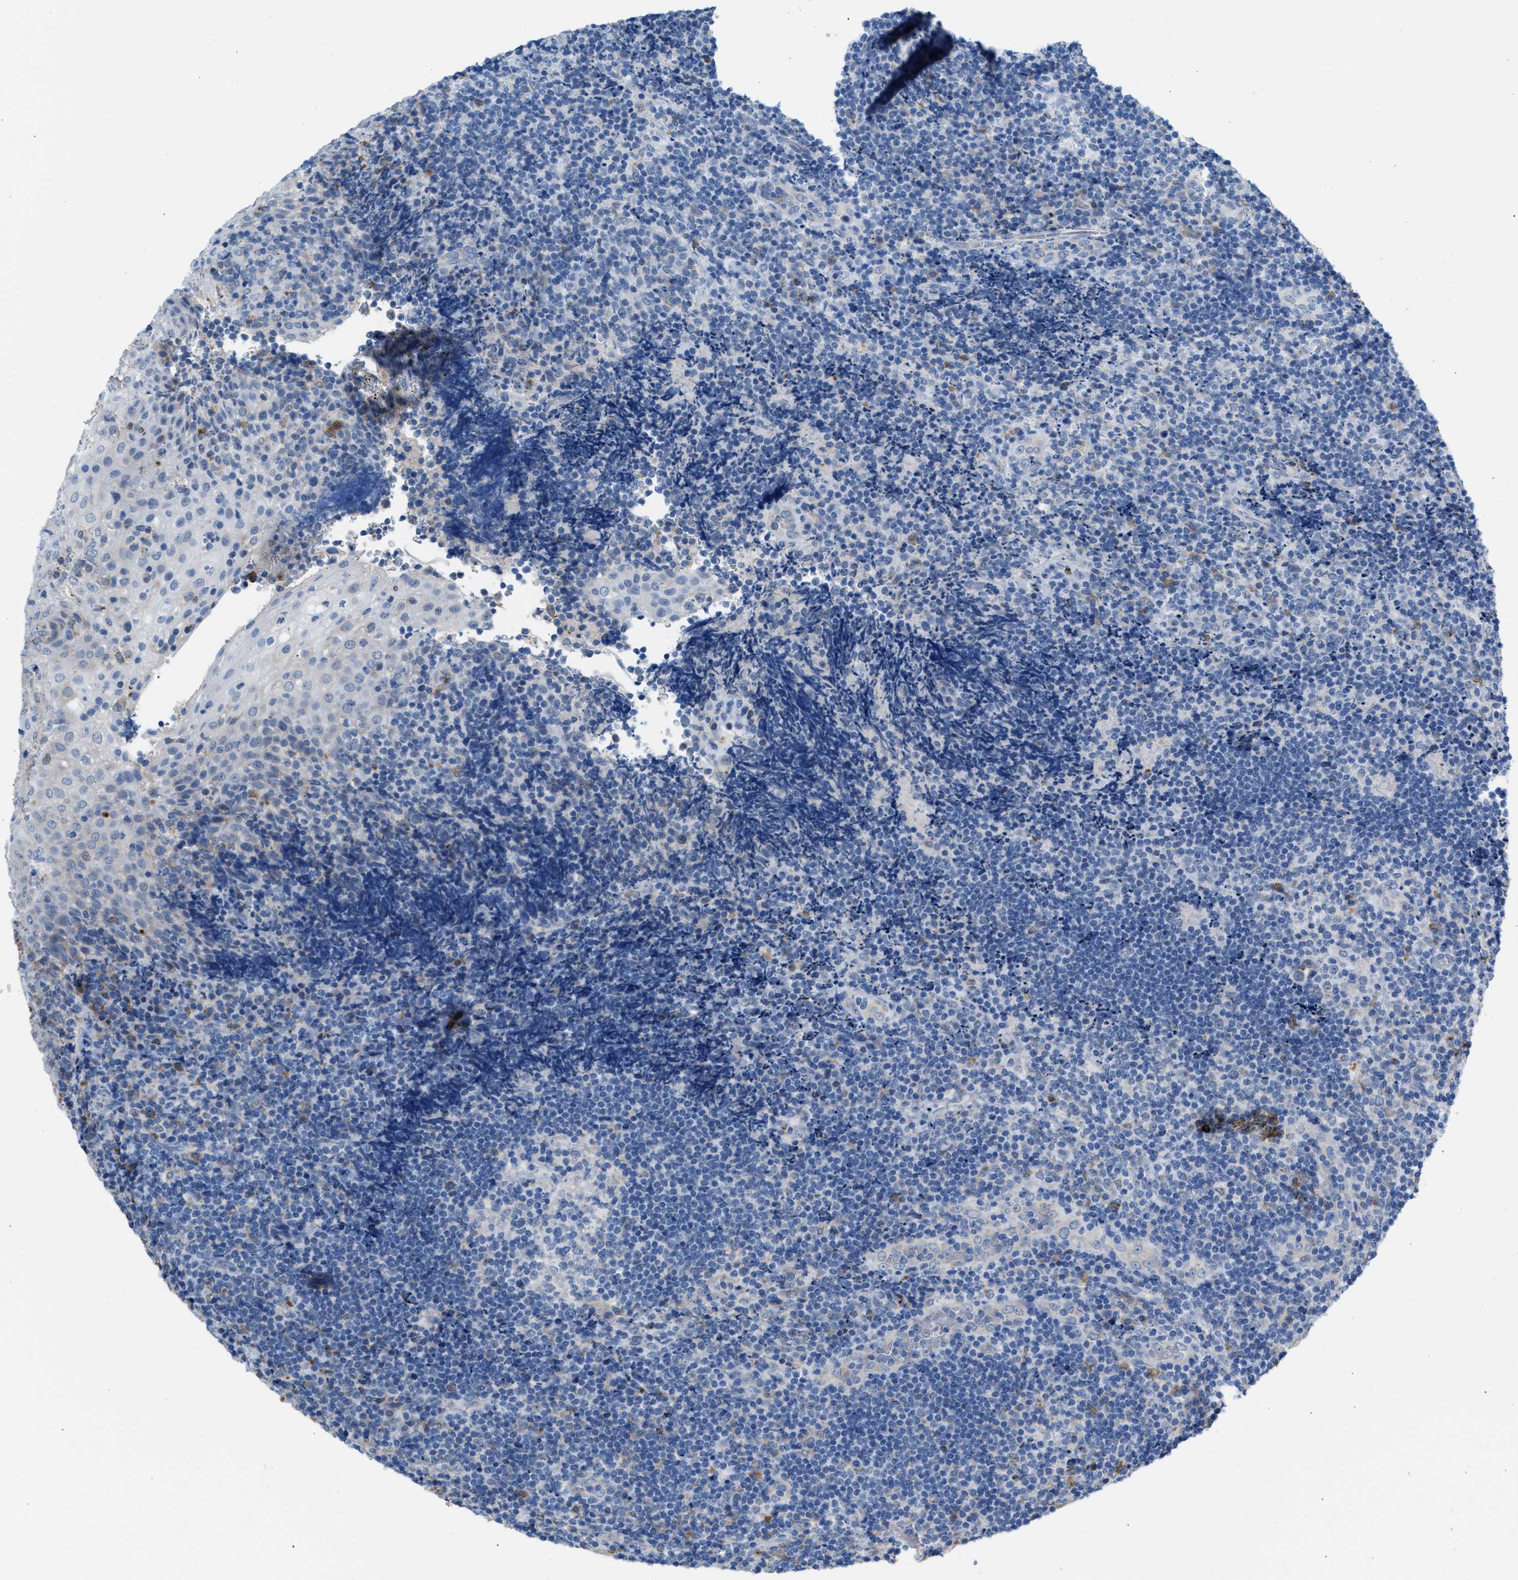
{"staining": {"intensity": "negative", "quantity": "none", "location": "none"}, "tissue": "lymphoma", "cell_type": "Tumor cells", "image_type": "cancer", "snomed": [{"axis": "morphology", "description": "Malignant lymphoma, non-Hodgkin's type, High grade"}, {"axis": "topography", "description": "Tonsil"}], "caption": "Immunohistochemistry of human high-grade malignant lymphoma, non-Hodgkin's type shows no expression in tumor cells.", "gene": "CA3", "patient": {"sex": "female", "age": 36}}